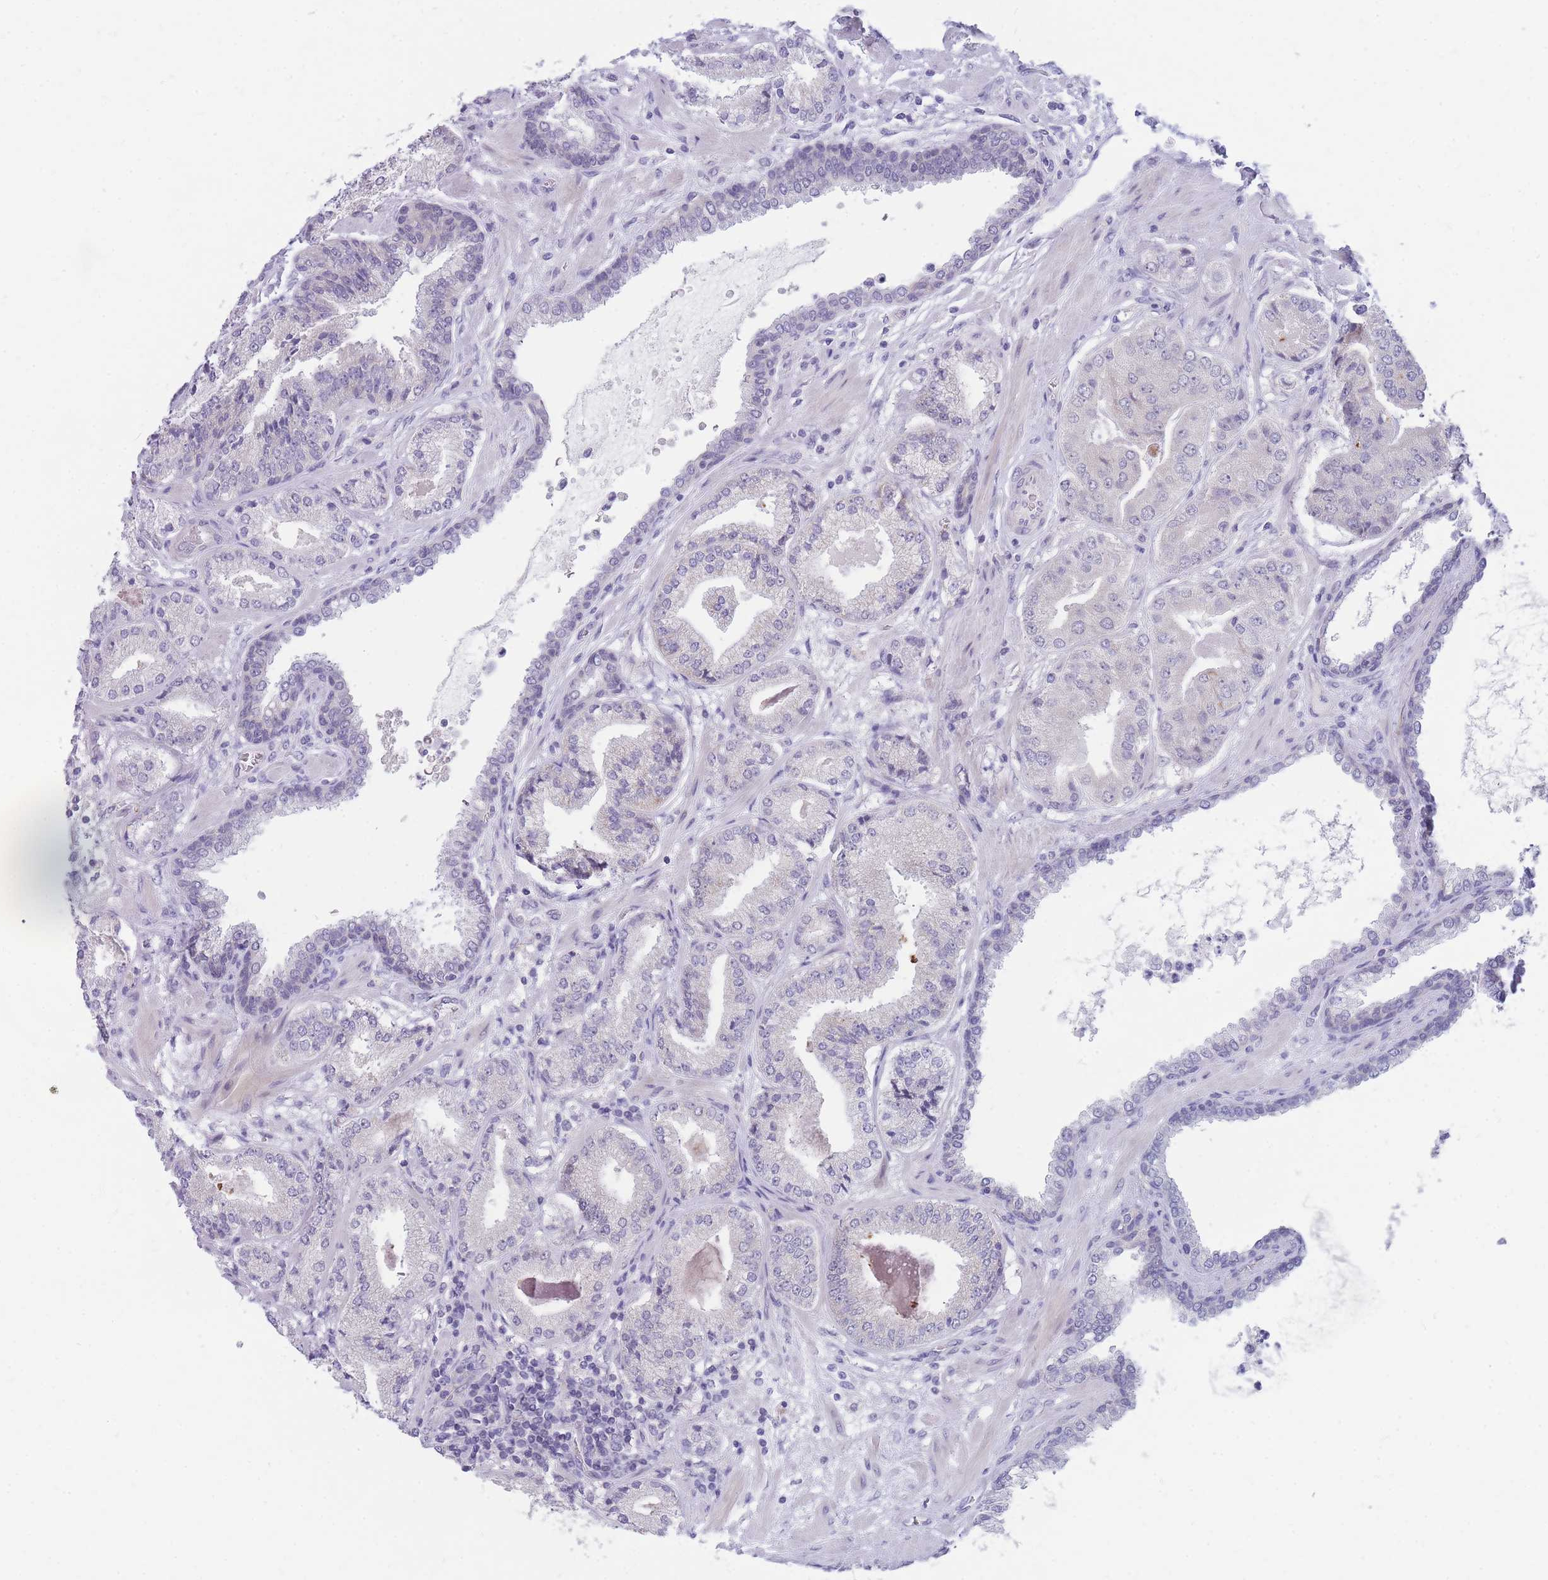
{"staining": {"intensity": "negative", "quantity": "none", "location": "none"}, "tissue": "prostate cancer", "cell_type": "Tumor cells", "image_type": "cancer", "snomed": [{"axis": "morphology", "description": "Adenocarcinoma, High grade"}, {"axis": "topography", "description": "Prostate"}], "caption": "A high-resolution histopathology image shows immunohistochemistry (IHC) staining of prostate cancer (high-grade adenocarcinoma), which exhibits no significant positivity in tumor cells.", "gene": "DDX49", "patient": {"sex": "male", "age": 63}}